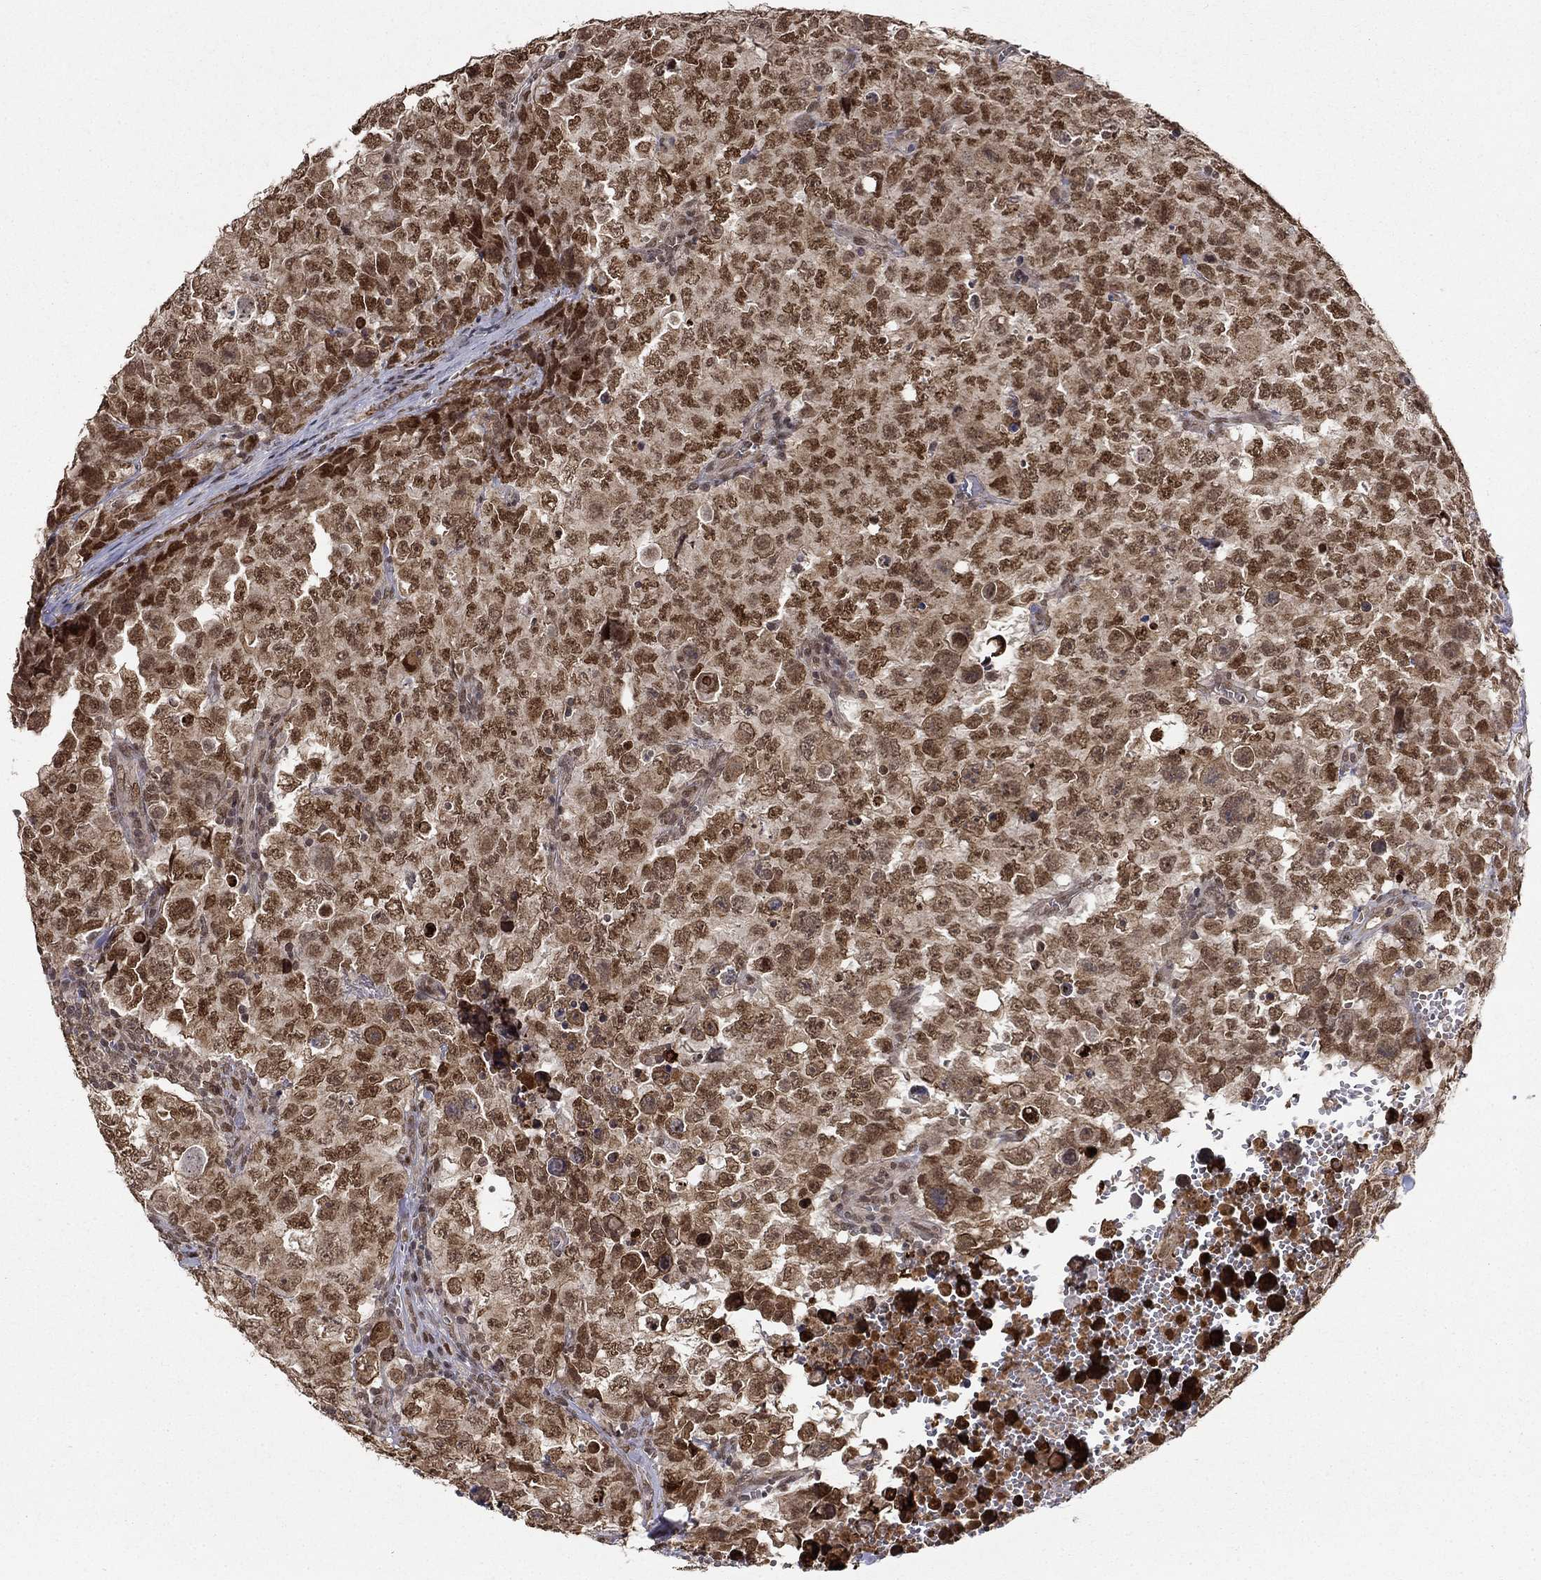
{"staining": {"intensity": "moderate", "quantity": ">75%", "location": "nuclear"}, "tissue": "testis cancer", "cell_type": "Tumor cells", "image_type": "cancer", "snomed": [{"axis": "morphology", "description": "Carcinoma, Embryonal, NOS"}, {"axis": "topography", "description": "Testis"}], "caption": "IHC staining of testis embryonal carcinoma, which shows medium levels of moderate nuclear expression in approximately >75% of tumor cells indicating moderate nuclear protein expression. The staining was performed using DAB (3,3'-diaminobenzidine) (brown) for protein detection and nuclei were counterstained in hematoxylin (blue).", "gene": "CDCA7L", "patient": {"sex": "male", "age": 23}}